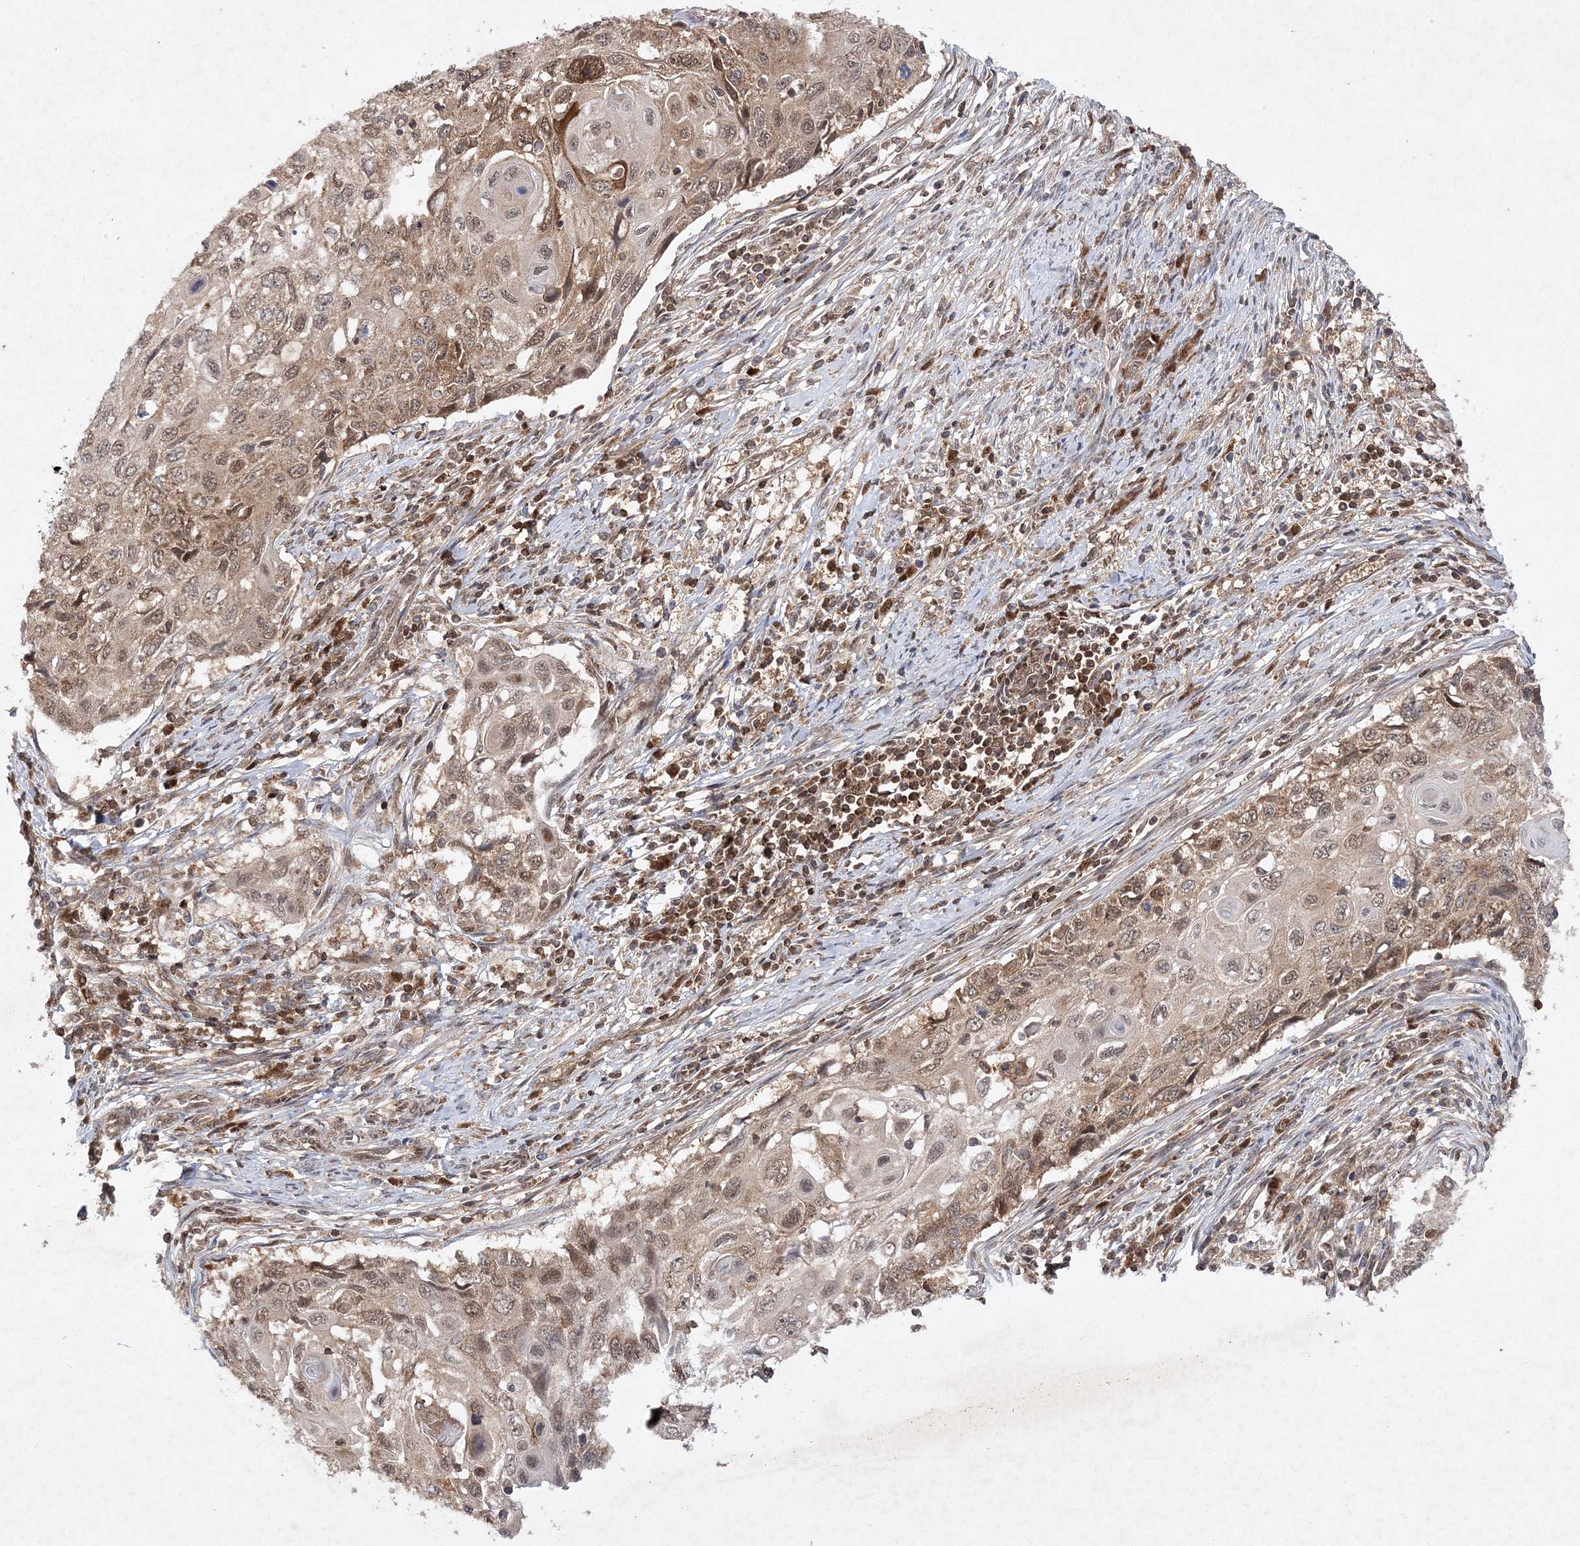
{"staining": {"intensity": "moderate", "quantity": "25%-75%", "location": "cytoplasmic/membranous,nuclear"}, "tissue": "cervical cancer", "cell_type": "Tumor cells", "image_type": "cancer", "snomed": [{"axis": "morphology", "description": "Squamous cell carcinoma, NOS"}, {"axis": "topography", "description": "Cervix"}], "caption": "Cervical cancer (squamous cell carcinoma) stained with immunohistochemistry (IHC) exhibits moderate cytoplasmic/membranous and nuclear staining in about 25%-75% of tumor cells. The staining was performed using DAB (3,3'-diaminobenzidine) to visualize the protein expression in brown, while the nuclei were stained in blue with hematoxylin (Magnification: 20x).", "gene": "NIF3L1", "patient": {"sex": "female", "age": 70}}